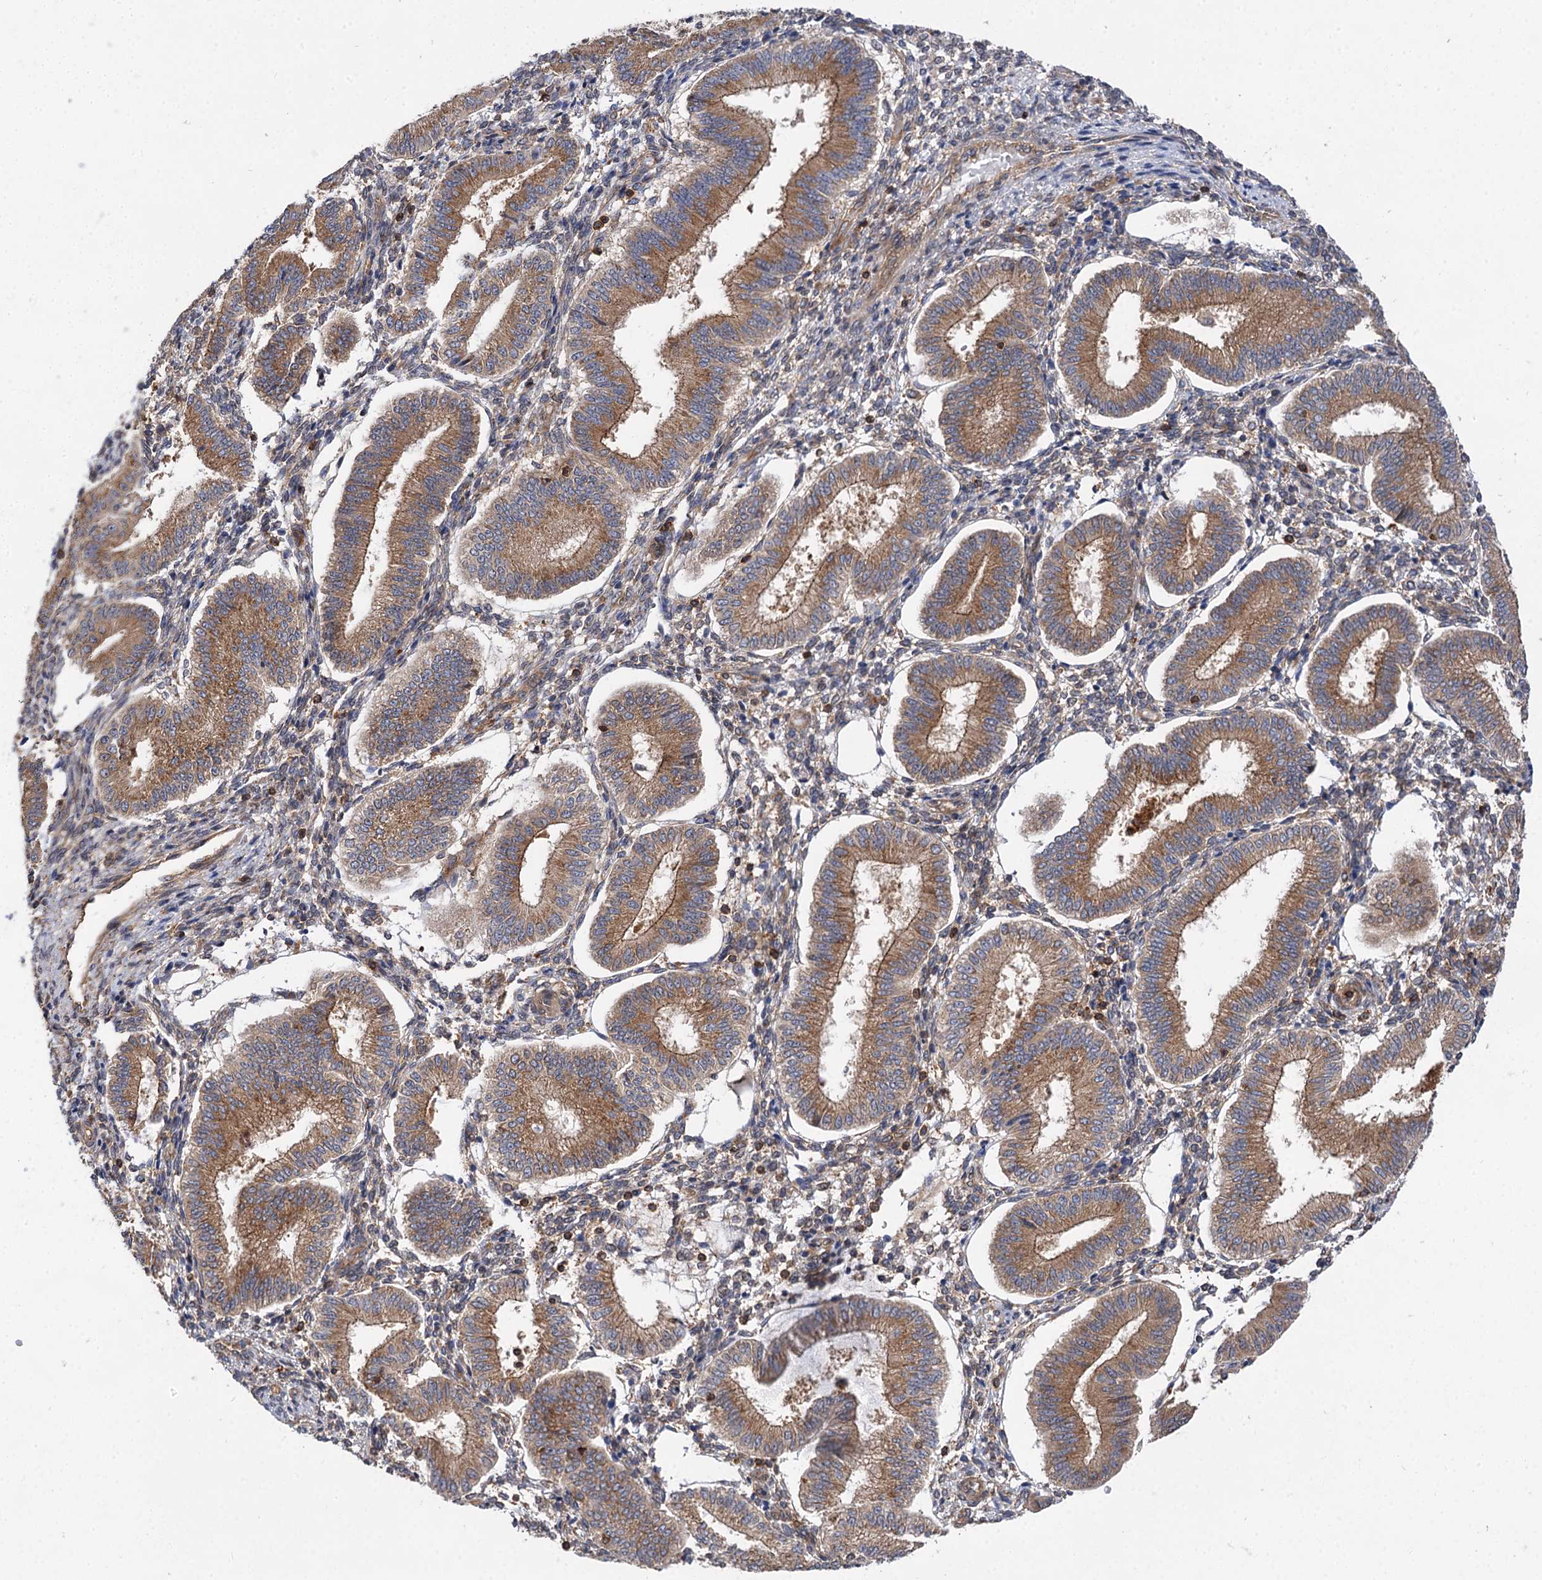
{"staining": {"intensity": "weak", "quantity": "25%-75%", "location": "cytoplasmic/membranous"}, "tissue": "endometrium", "cell_type": "Cells in endometrial stroma", "image_type": "normal", "snomed": [{"axis": "morphology", "description": "Normal tissue, NOS"}, {"axis": "topography", "description": "Endometrium"}], "caption": "The micrograph displays a brown stain indicating the presence of a protein in the cytoplasmic/membranous of cells in endometrial stroma in endometrium.", "gene": "PACS1", "patient": {"sex": "female", "age": 39}}